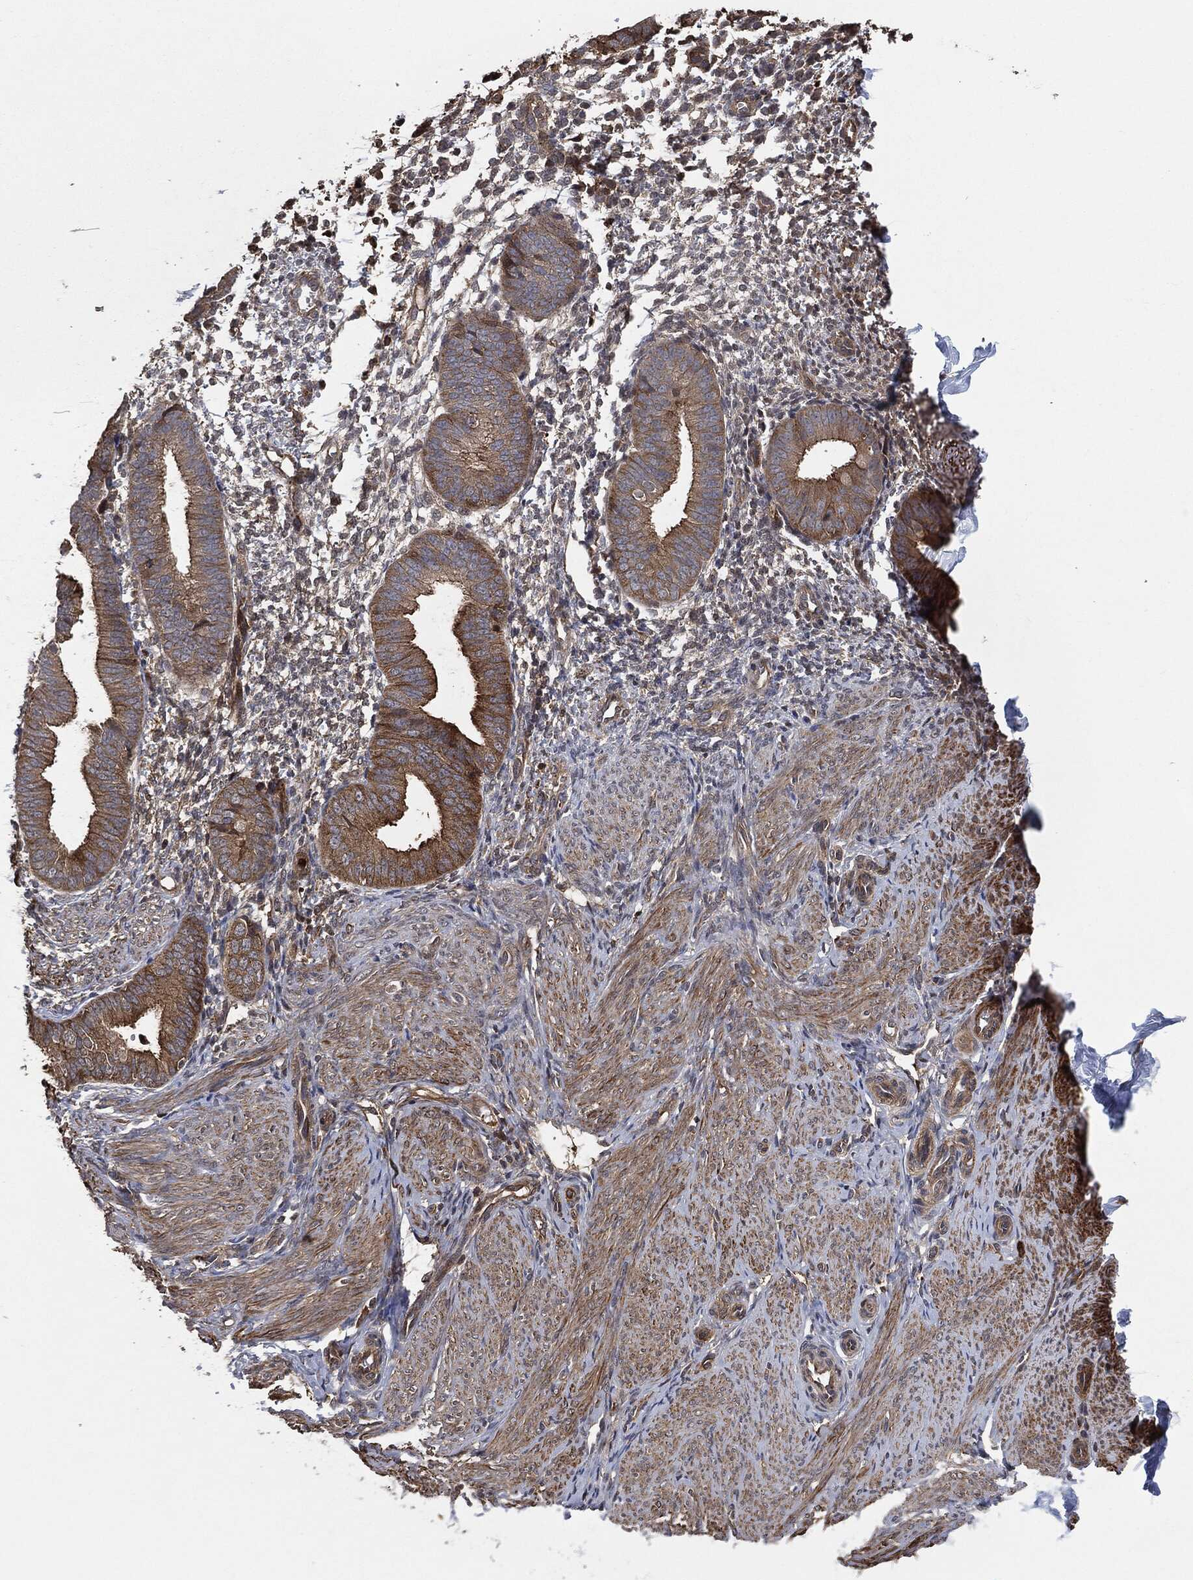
{"staining": {"intensity": "strong", "quantity": "<25%", "location": "cytoplasmic/membranous,nuclear"}, "tissue": "endometrium", "cell_type": "Cells in endometrial stroma", "image_type": "normal", "snomed": [{"axis": "morphology", "description": "Normal tissue, NOS"}, {"axis": "topography", "description": "Endometrium"}], "caption": "IHC photomicrograph of benign endometrium: endometrium stained using immunohistochemistry (IHC) exhibits medium levels of strong protein expression localized specifically in the cytoplasmic/membranous,nuclear of cells in endometrial stroma, appearing as a cytoplasmic/membranous,nuclear brown color.", "gene": "TPT1", "patient": {"sex": "female", "age": 47}}